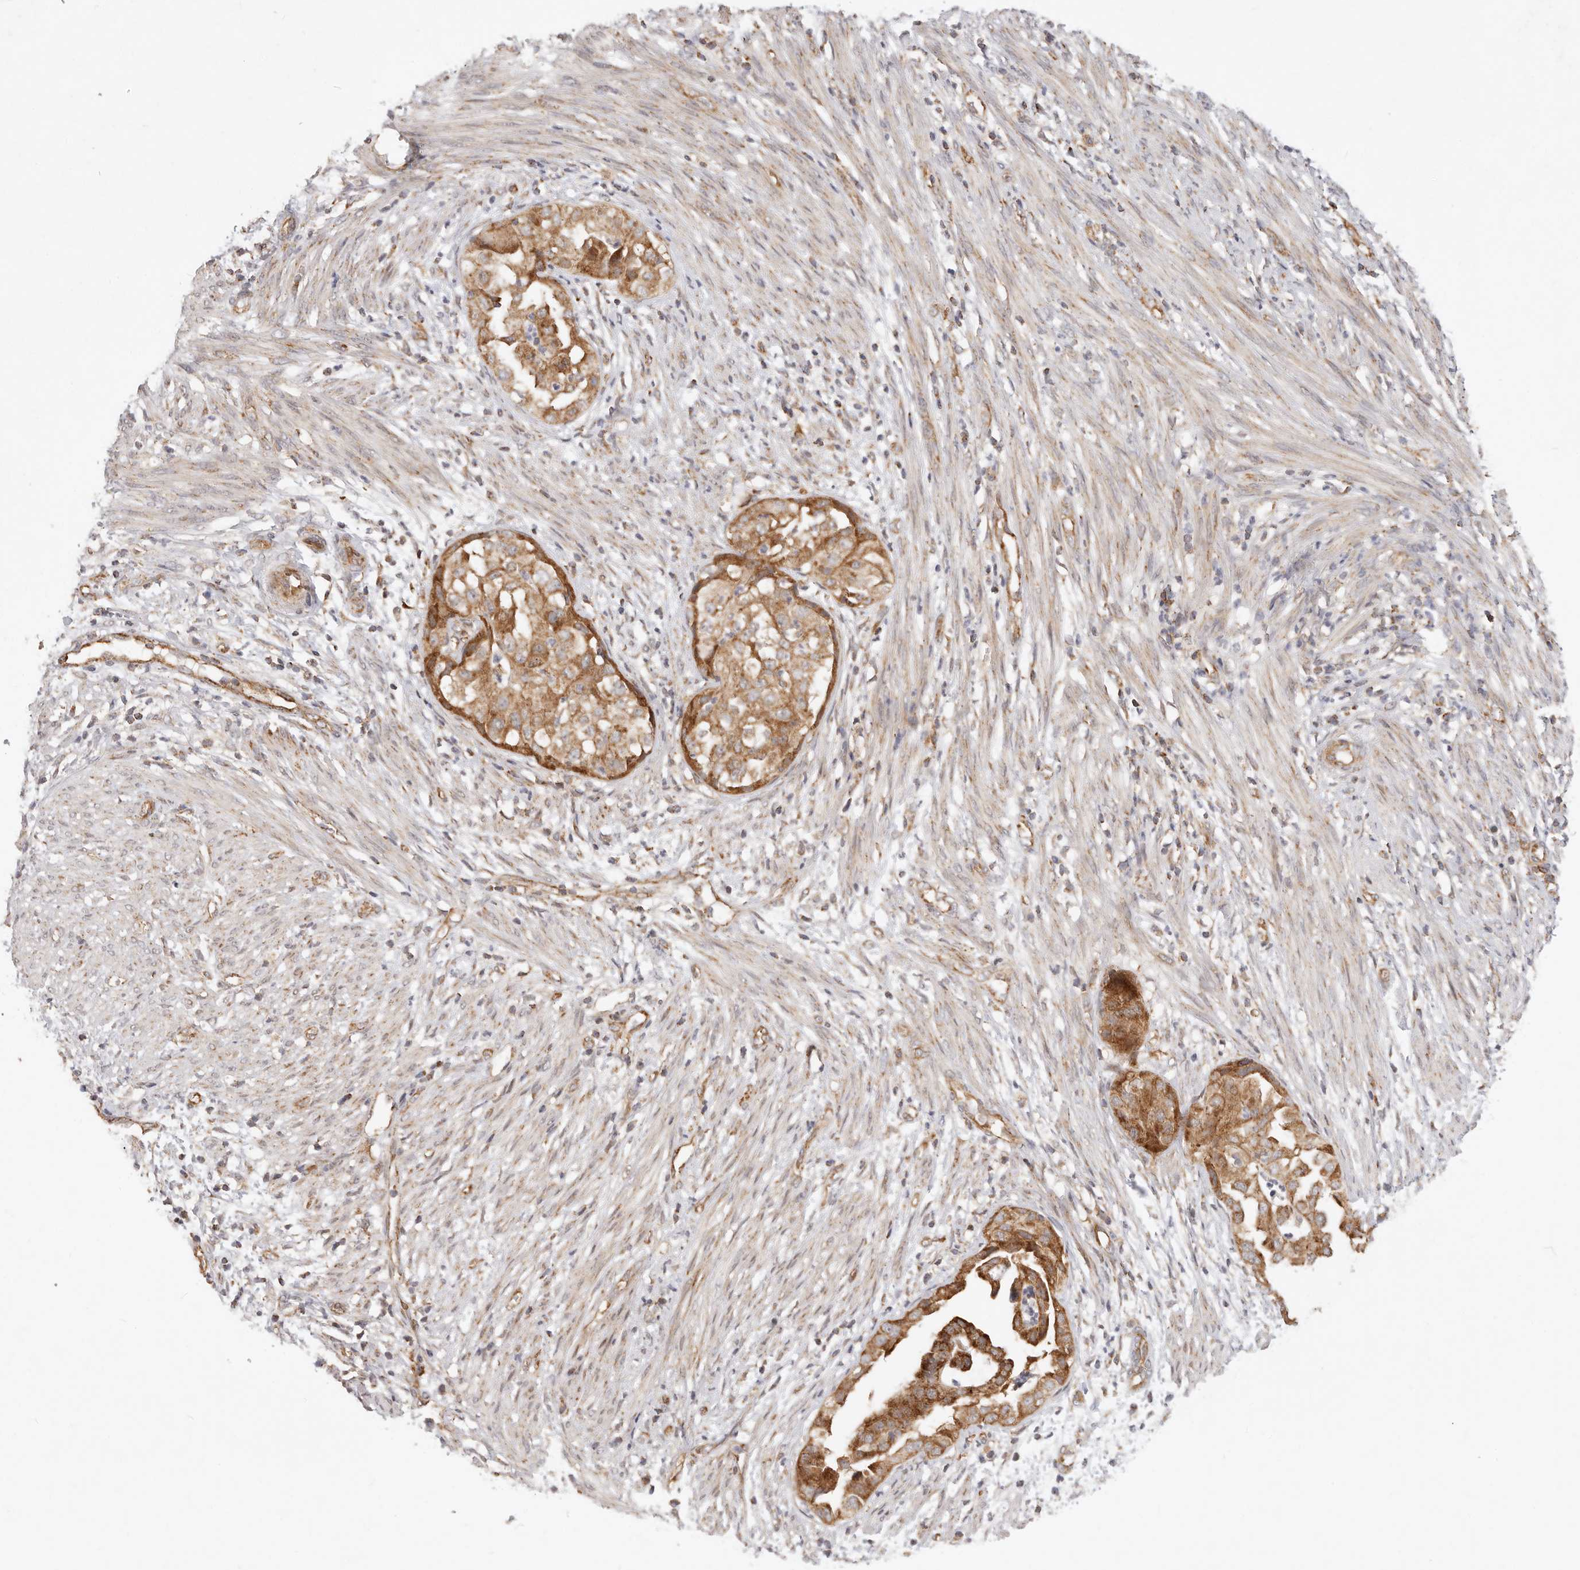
{"staining": {"intensity": "strong", "quantity": ">75%", "location": "cytoplasmic/membranous"}, "tissue": "endometrial cancer", "cell_type": "Tumor cells", "image_type": "cancer", "snomed": [{"axis": "morphology", "description": "Adenocarcinoma, NOS"}, {"axis": "topography", "description": "Endometrium"}], "caption": "Strong cytoplasmic/membranous staining is identified in about >75% of tumor cells in endometrial cancer (adenocarcinoma). (Stains: DAB (3,3'-diaminobenzidine) in brown, nuclei in blue, Microscopy: brightfield microscopy at high magnification).", "gene": "USP49", "patient": {"sex": "female", "age": 85}}